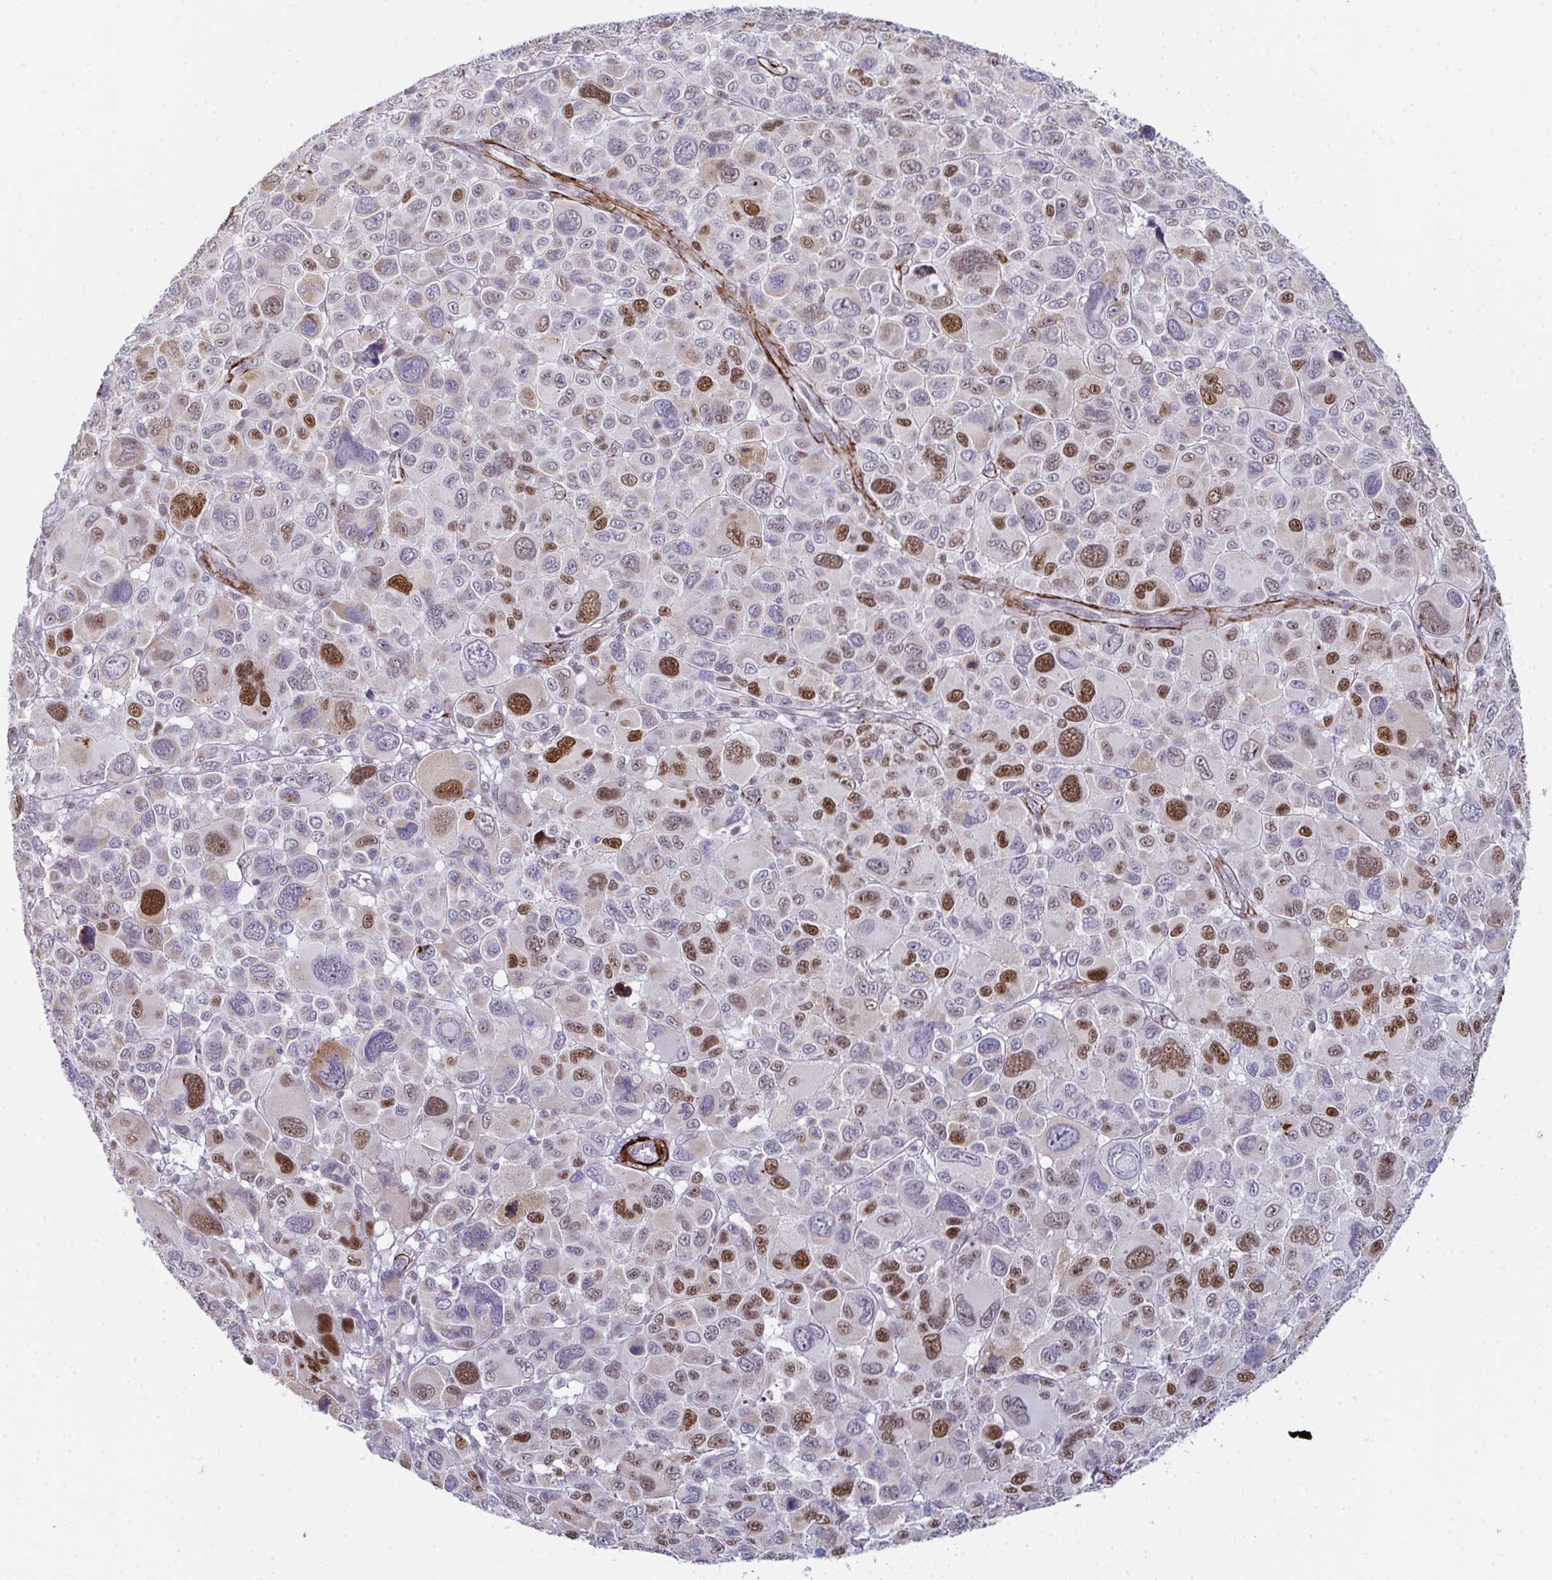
{"staining": {"intensity": "moderate", "quantity": "25%-75%", "location": "nuclear"}, "tissue": "melanoma", "cell_type": "Tumor cells", "image_type": "cancer", "snomed": [{"axis": "morphology", "description": "Malignant melanoma, NOS"}, {"axis": "topography", "description": "Skin"}], "caption": "Approximately 25%-75% of tumor cells in malignant melanoma show moderate nuclear protein positivity as visualized by brown immunohistochemical staining.", "gene": "GINS2", "patient": {"sex": "female", "age": 66}}